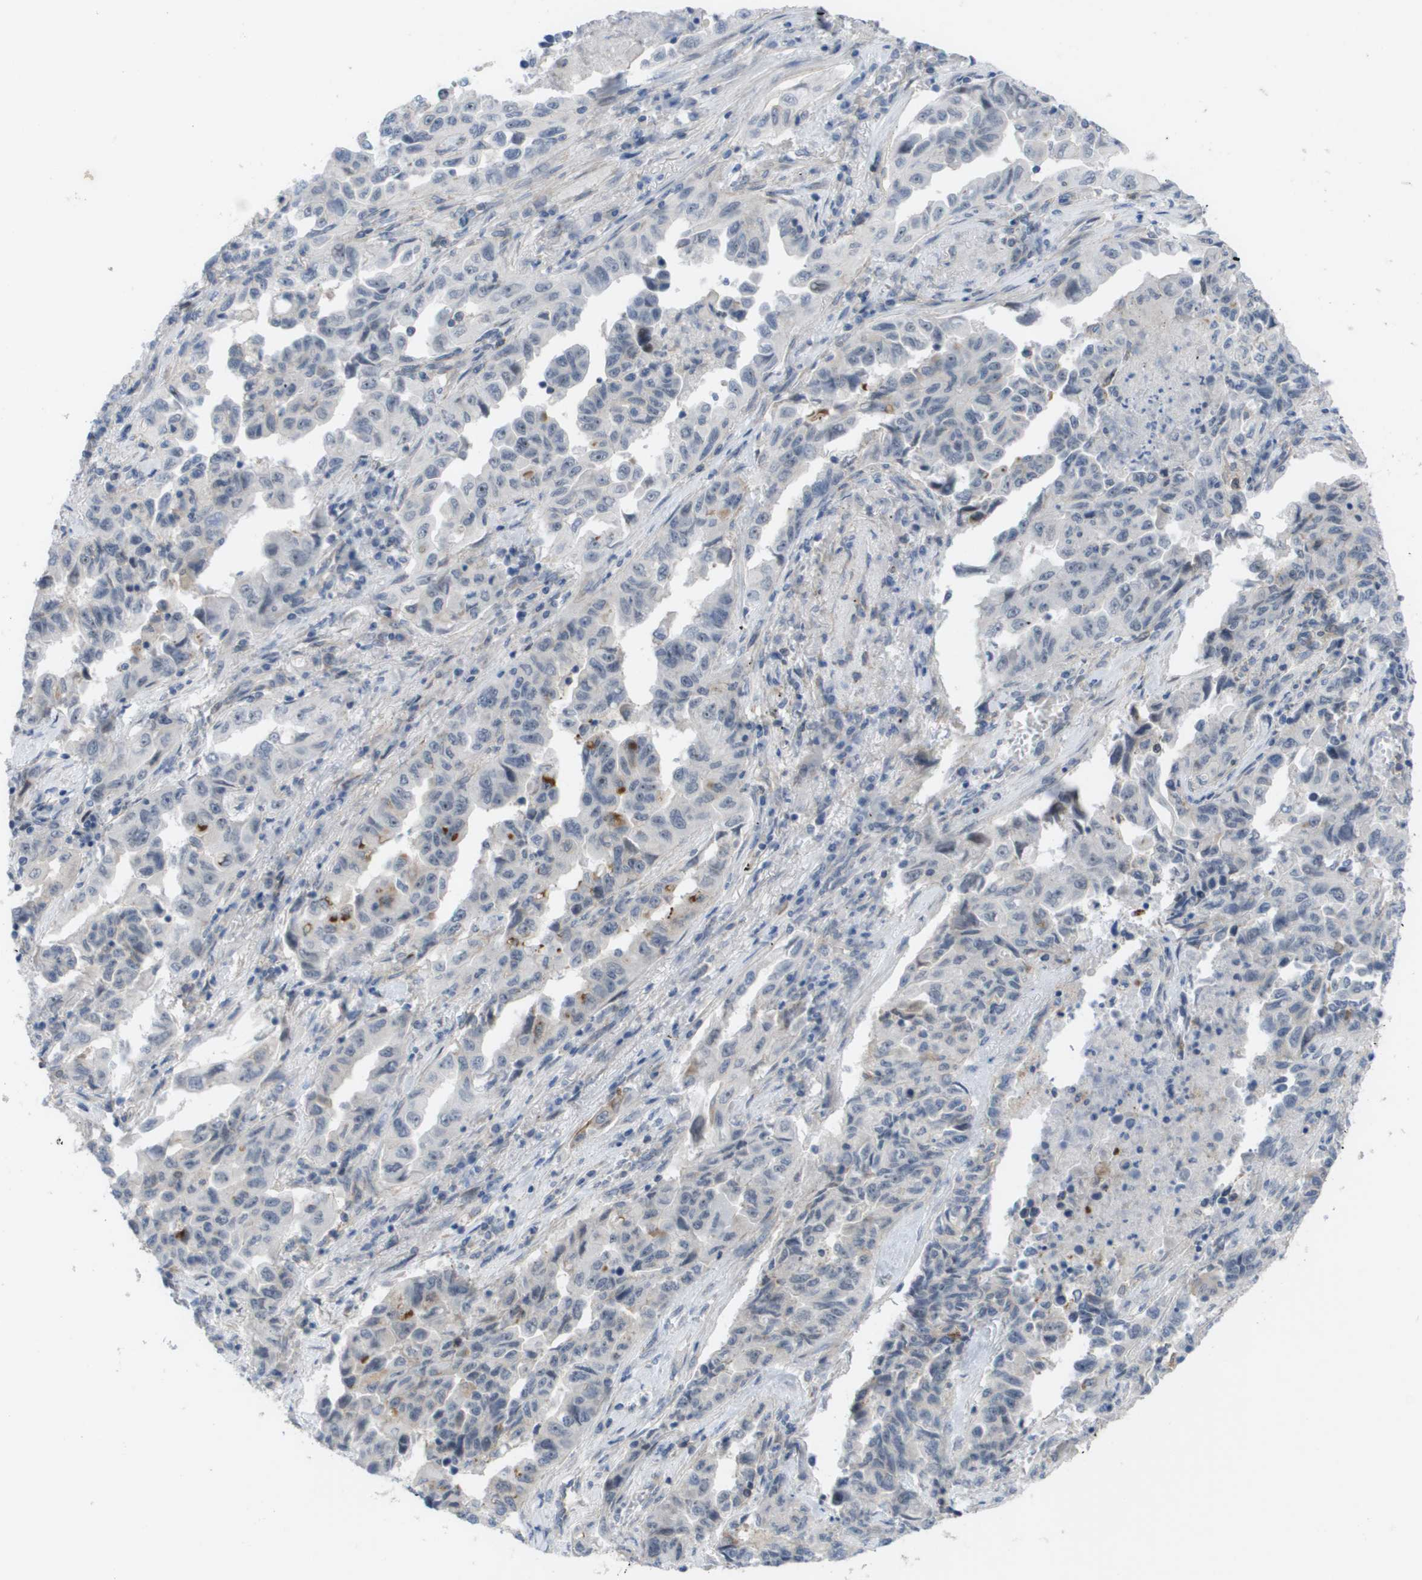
{"staining": {"intensity": "negative", "quantity": "none", "location": "none"}, "tissue": "lung cancer", "cell_type": "Tumor cells", "image_type": "cancer", "snomed": [{"axis": "morphology", "description": "Adenocarcinoma, NOS"}, {"axis": "topography", "description": "Lung"}], "caption": "The image reveals no significant expression in tumor cells of lung cancer (adenocarcinoma).", "gene": "MTARC2", "patient": {"sex": "female", "age": 51}}